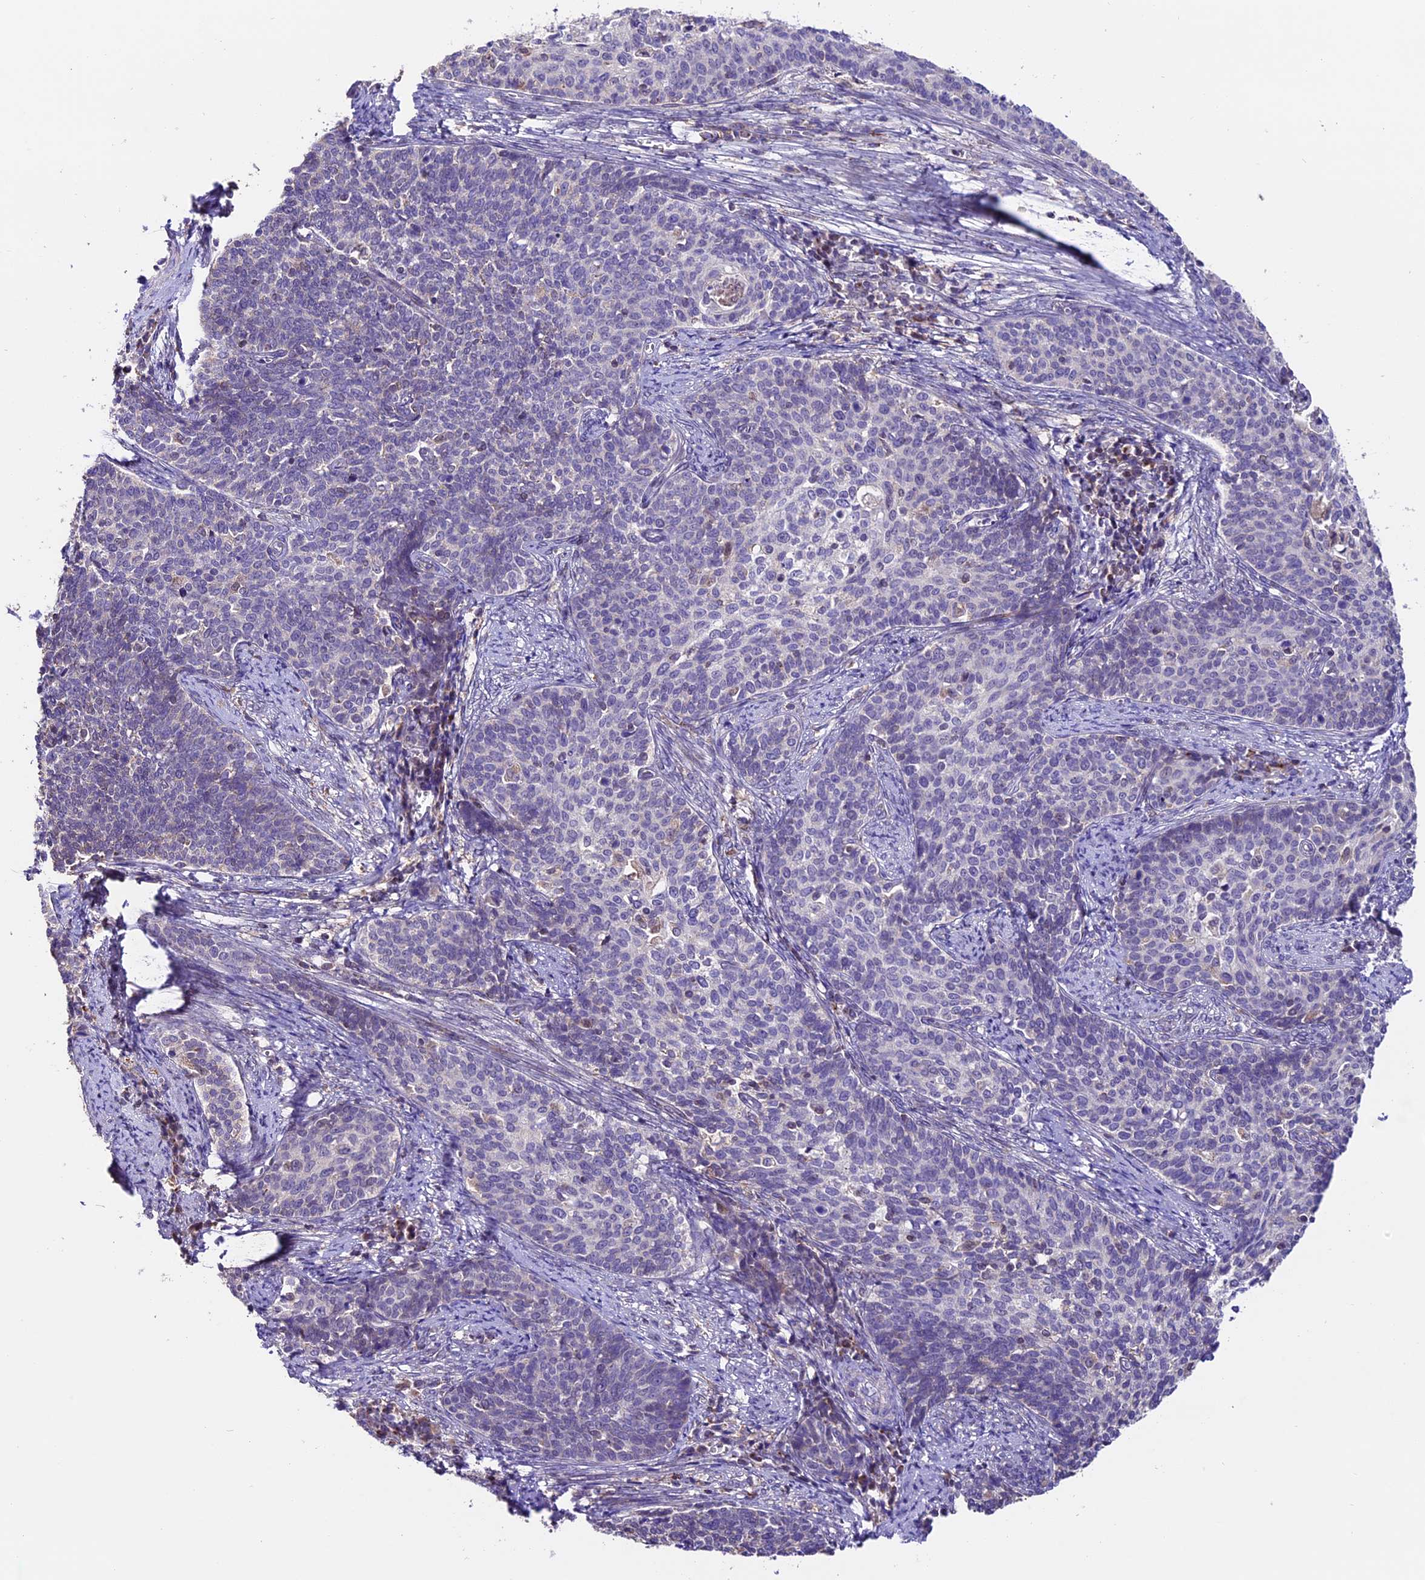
{"staining": {"intensity": "negative", "quantity": "none", "location": "none"}, "tissue": "cervical cancer", "cell_type": "Tumor cells", "image_type": "cancer", "snomed": [{"axis": "morphology", "description": "Squamous cell carcinoma, NOS"}, {"axis": "topography", "description": "Cervix"}], "caption": "Immunohistochemical staining of cervical cancer exhibits no significant expression in tumor cells.", "gene": "DDX28", "patient": {"sex": "female", "age": 39}}